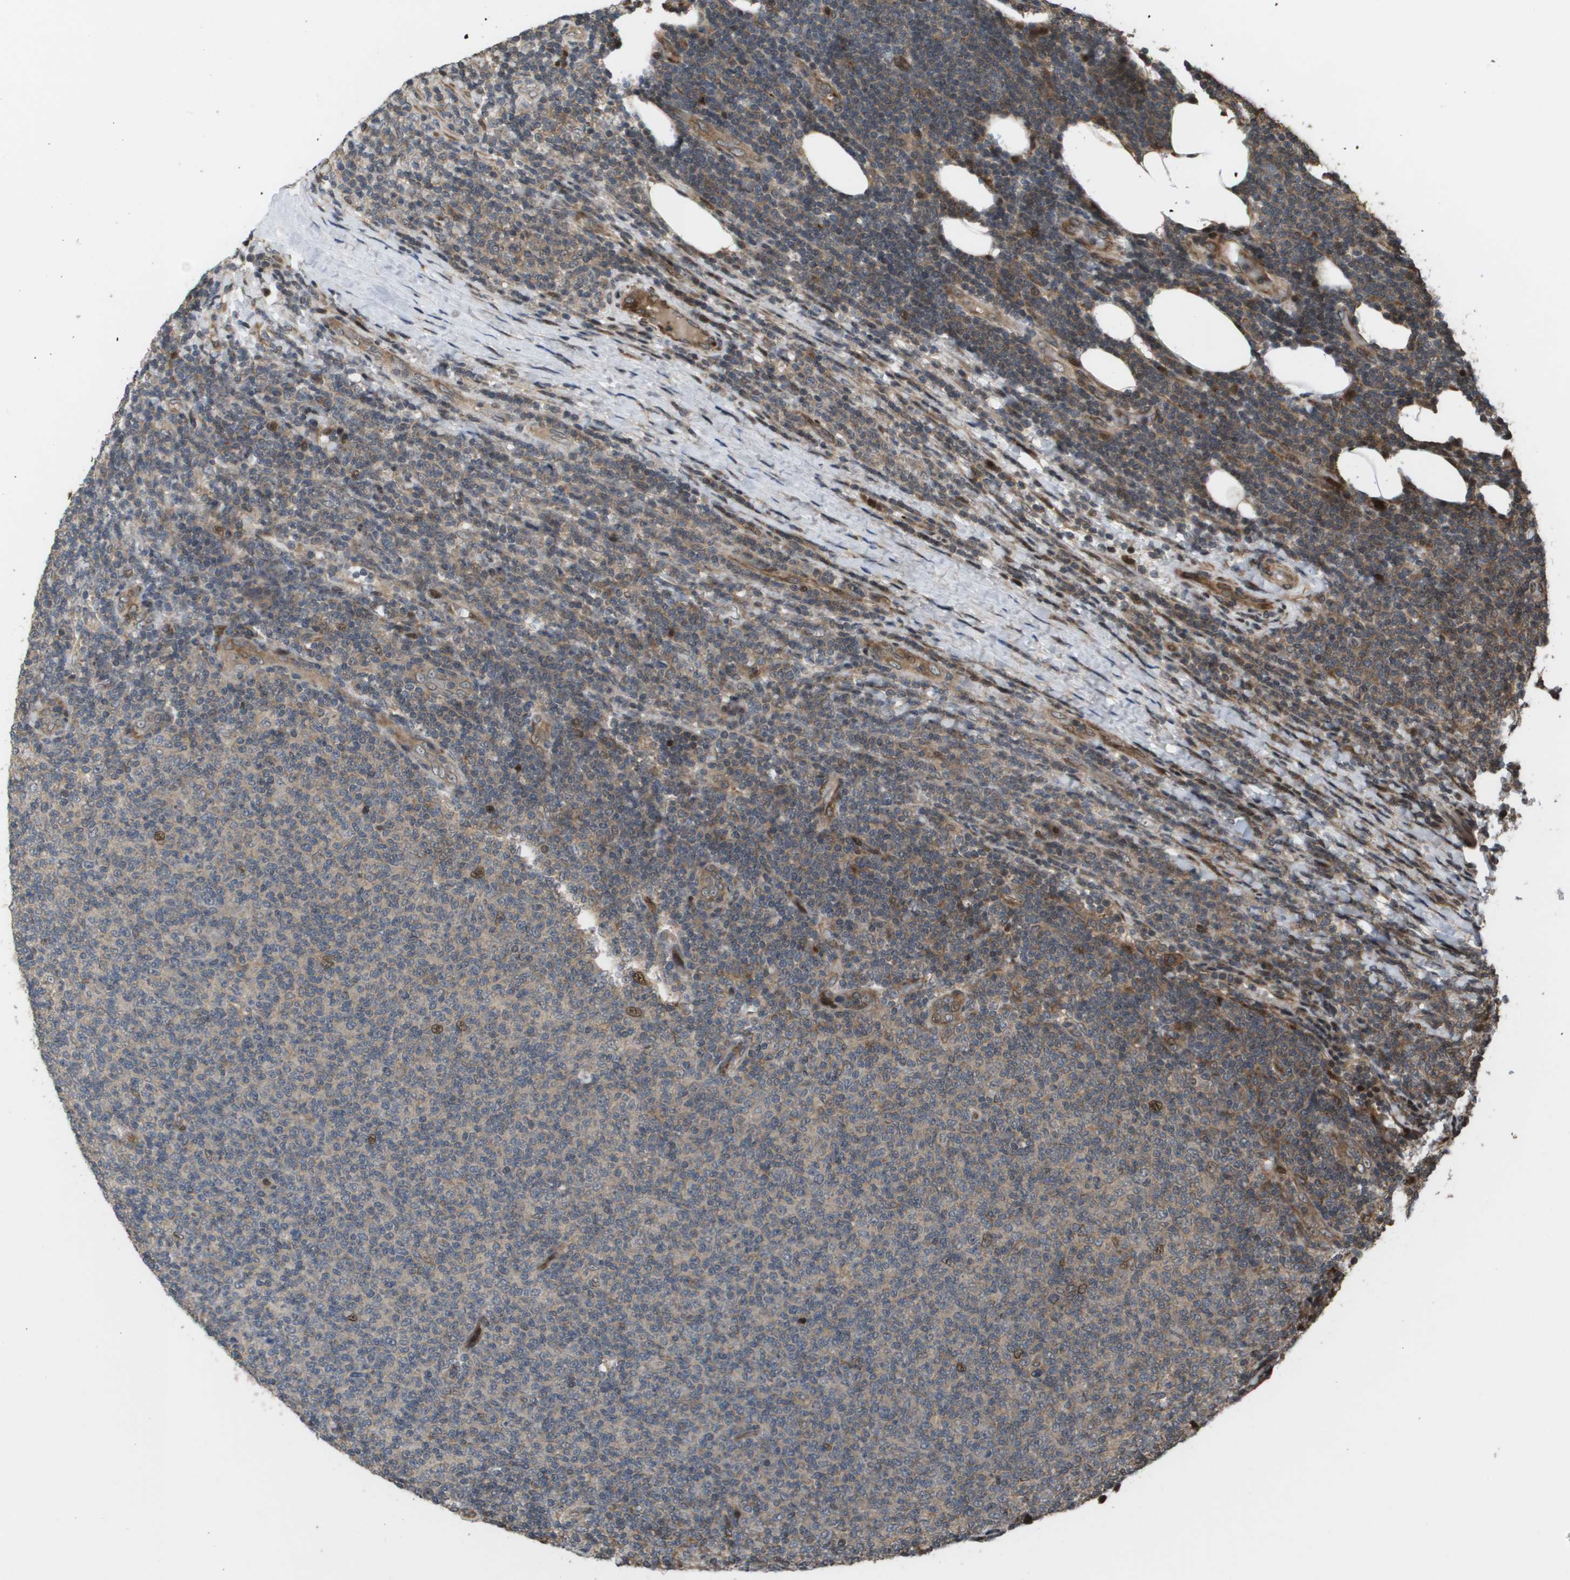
{"staining": {"intensity": "moderate", "quantity": "<25%", "location": "cytoplasmic/membranous"}, "tissue": "lymphoma", "cell_type": "Tumor cells", "image_type": "cancer", "snomed": [{"axis": "morphology", "description": "Malignant lymphoma, non-Hodgkin's type, Low grade"}, {"axis": "topography", "description": "Lymph node"}], "caption": "Lymphoma stained with a protein marker reveals moderate staining in tumor cells.", "gene": "AXIN2", "patient": {"sex": "male", "age": 66}}